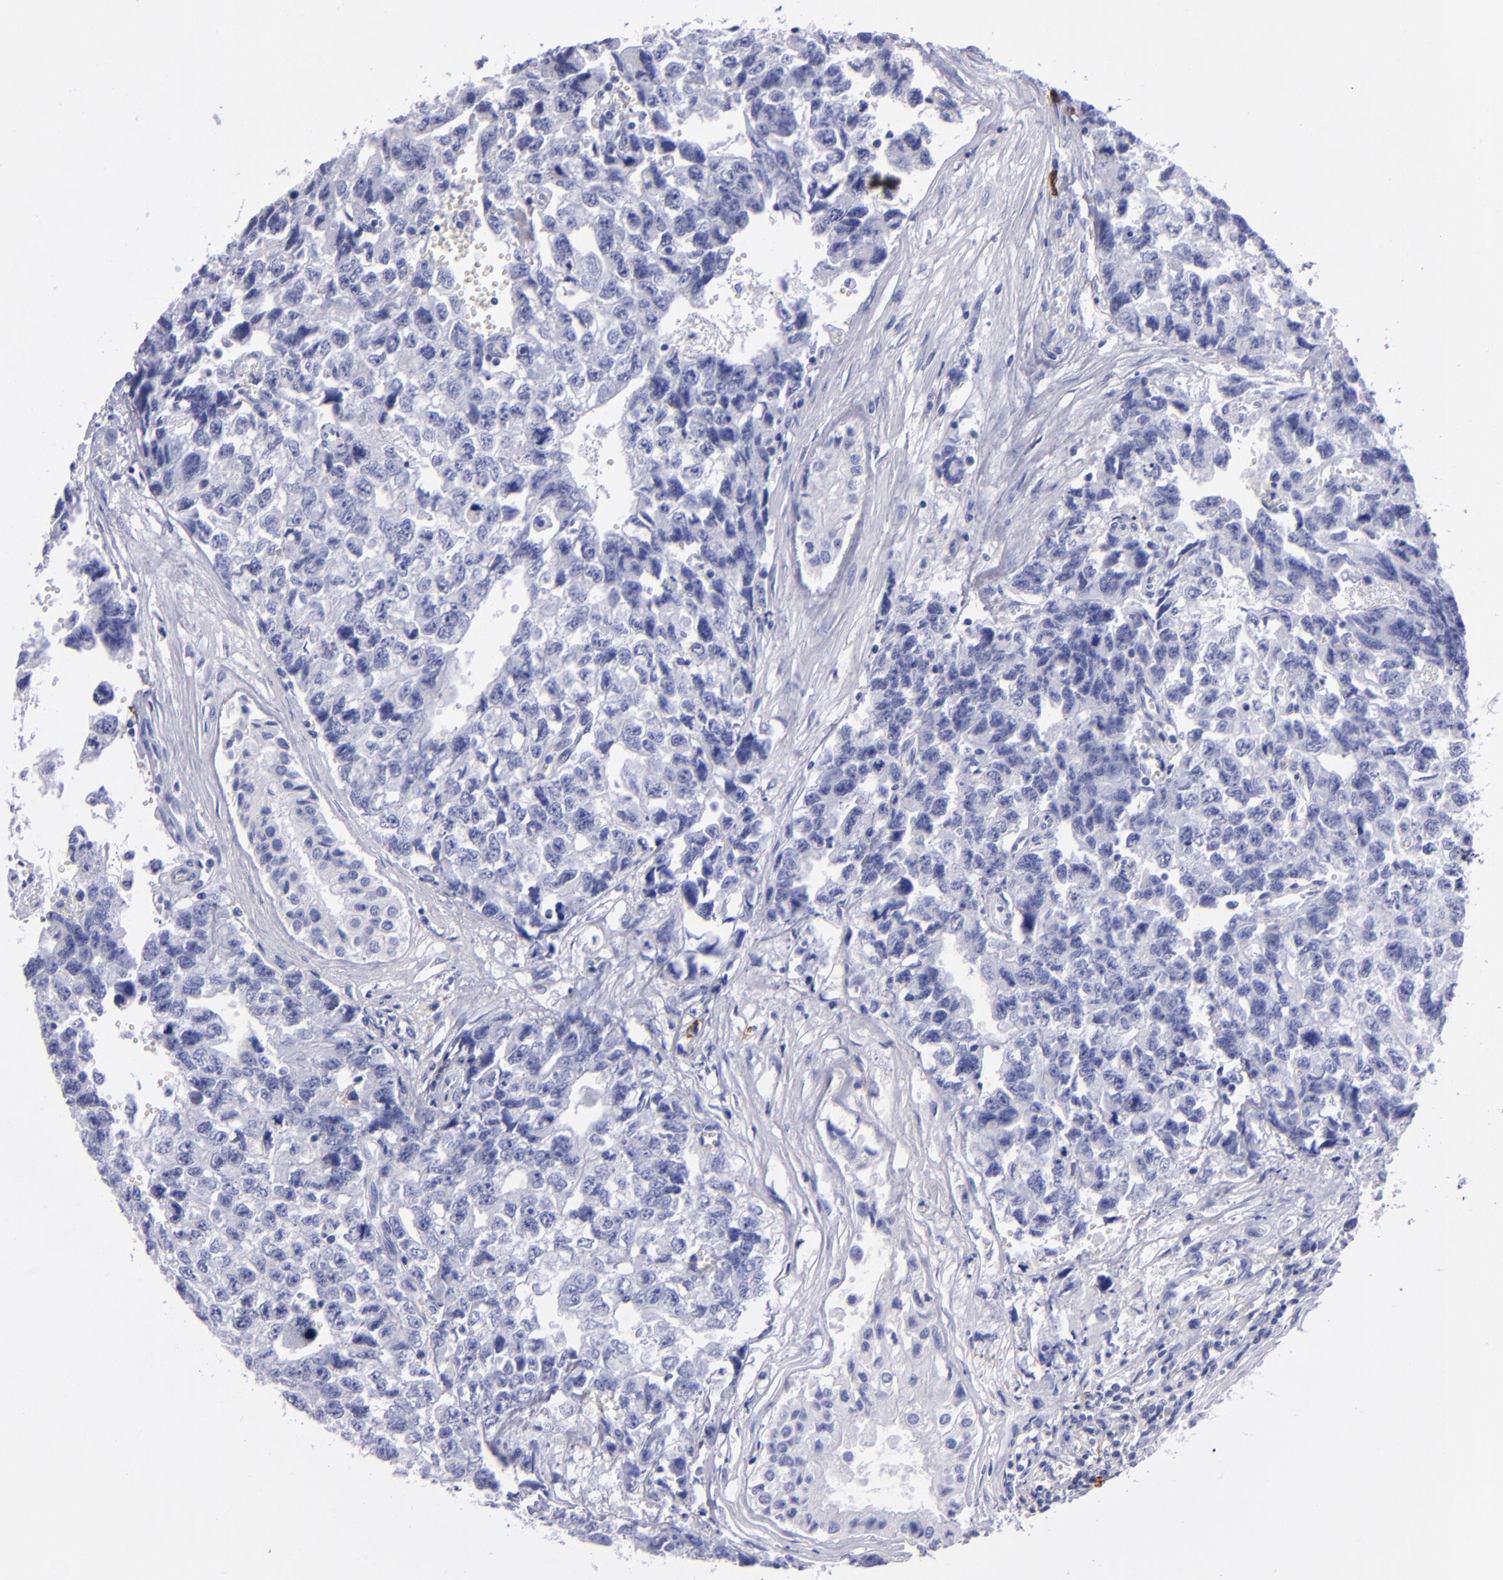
{"staining": {"intensity": "negative", "quantity": "none", "location": "none"}, "tissue": "testis cancer", "cell_type": "Tumor cells", "image_type": "cancer", "snomed": [{"axis": "morphology", "description": "Carcinoma, Embryonal, NOS"}, {"axis": "topography", "description": "Testis"}], "caption": "Immunohistochemistry micrograph of neoplastic tissue: human testis cancer (embryonal carcinoma) stained with DAB exhibits no significant protein expression in tumor cells. Nuclei are stained in blue.", "gene": "CD38", "patient": {"sex": "male", "age": 31}}